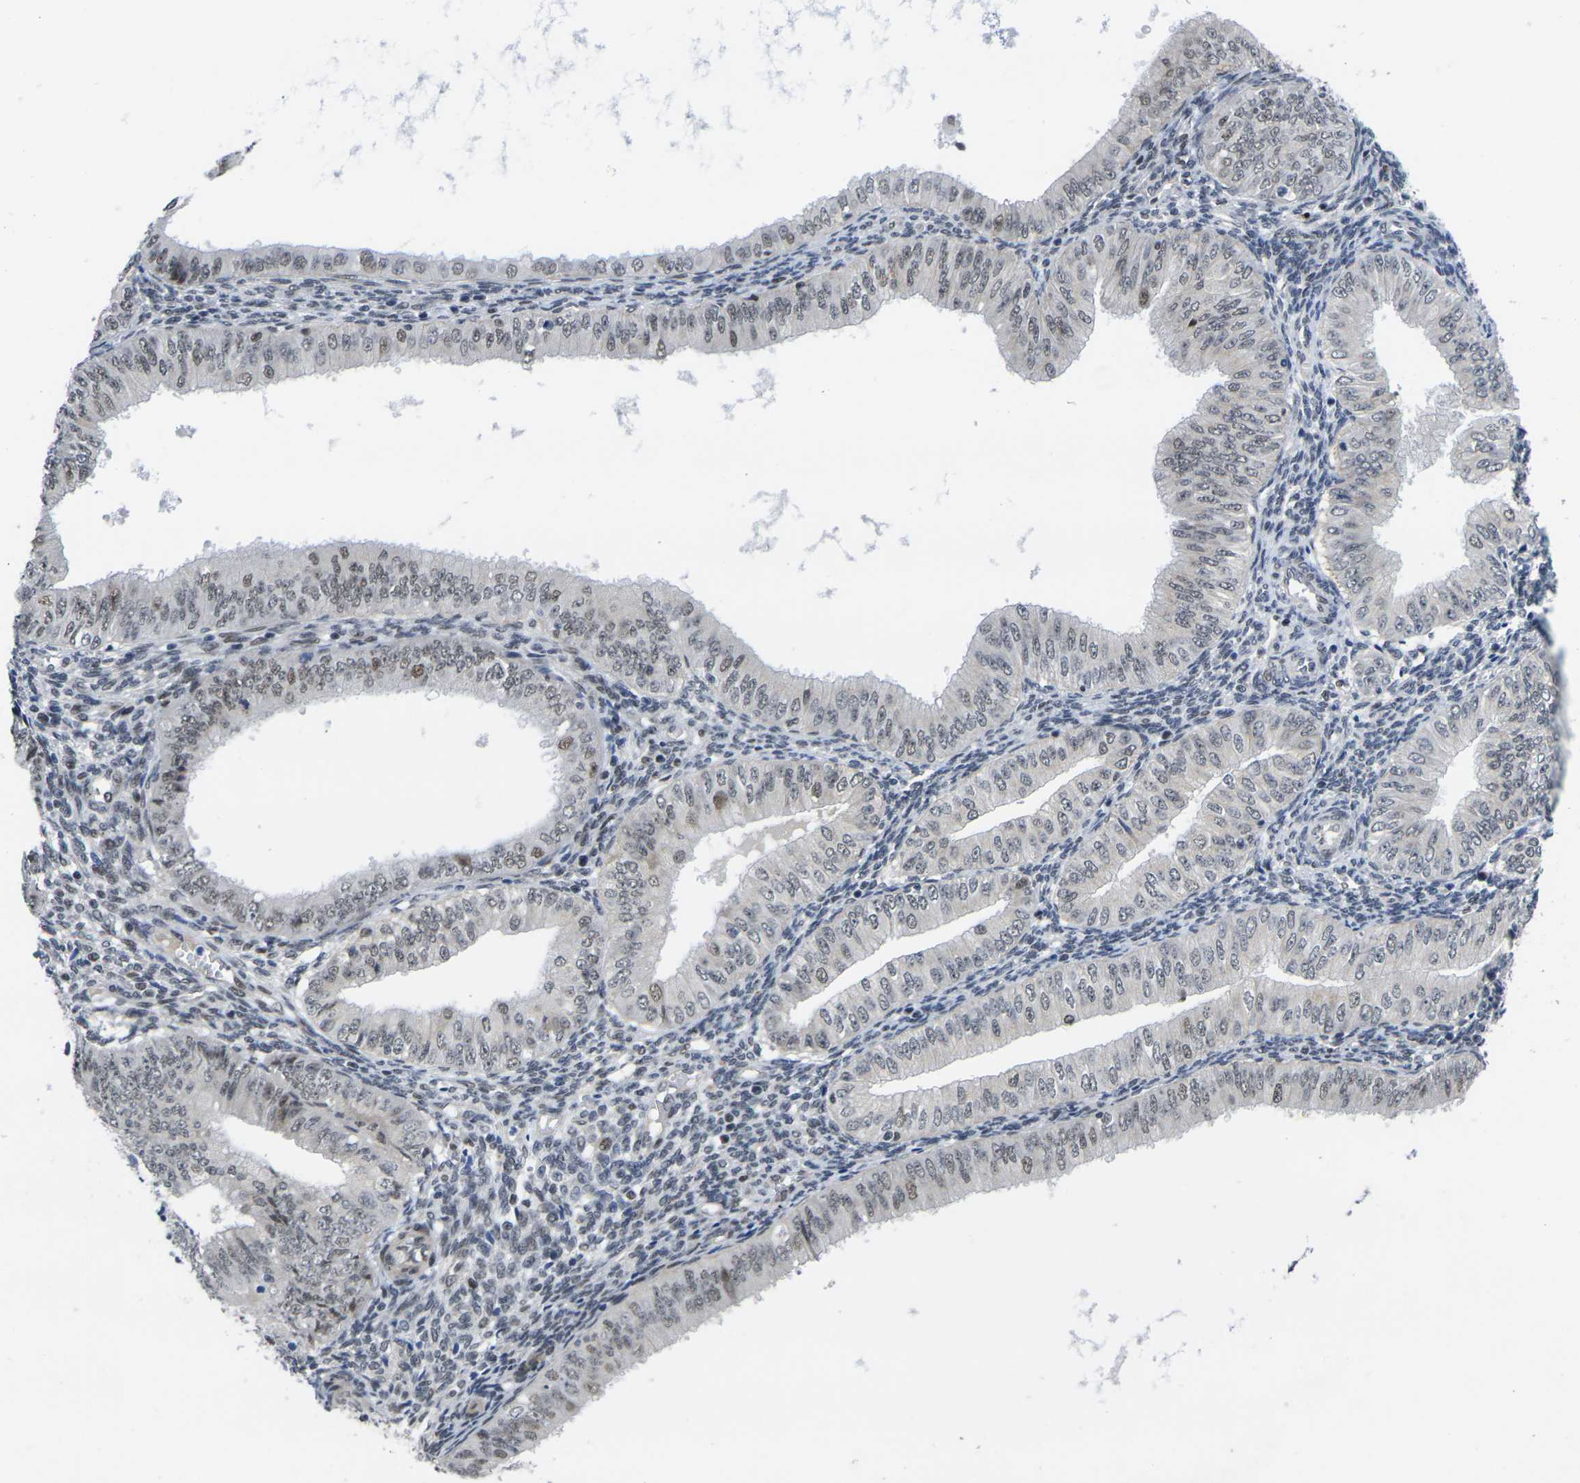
{"staining": {"intensity": "moderate", "quantity": "25%-75%", "location": "nuclear"}, "tissue": "endometrial cancer", "cell_type": "Tumor cells", "image_type": "cancer", "snomed": [{"axis": "morphology", "description": "Normal tissue, NOS"}, {"axis": "morphology", "description": "Adenocarcinoma, NOS"}, {"axis": "topography", "description": "Endometrium"}], "caption": "A brown stain shows moderate nuclear expression of a protein in human endometrial adenocarcinoma tumor cells. The protein is stained brown, and the nuclei are stained in blue (DAB (3,3'-diaminobenzidine) IHC with brightfield microscopy, high magnification).", "gene": "RBM7", "patient": {"sex": "female", "age": 53}}